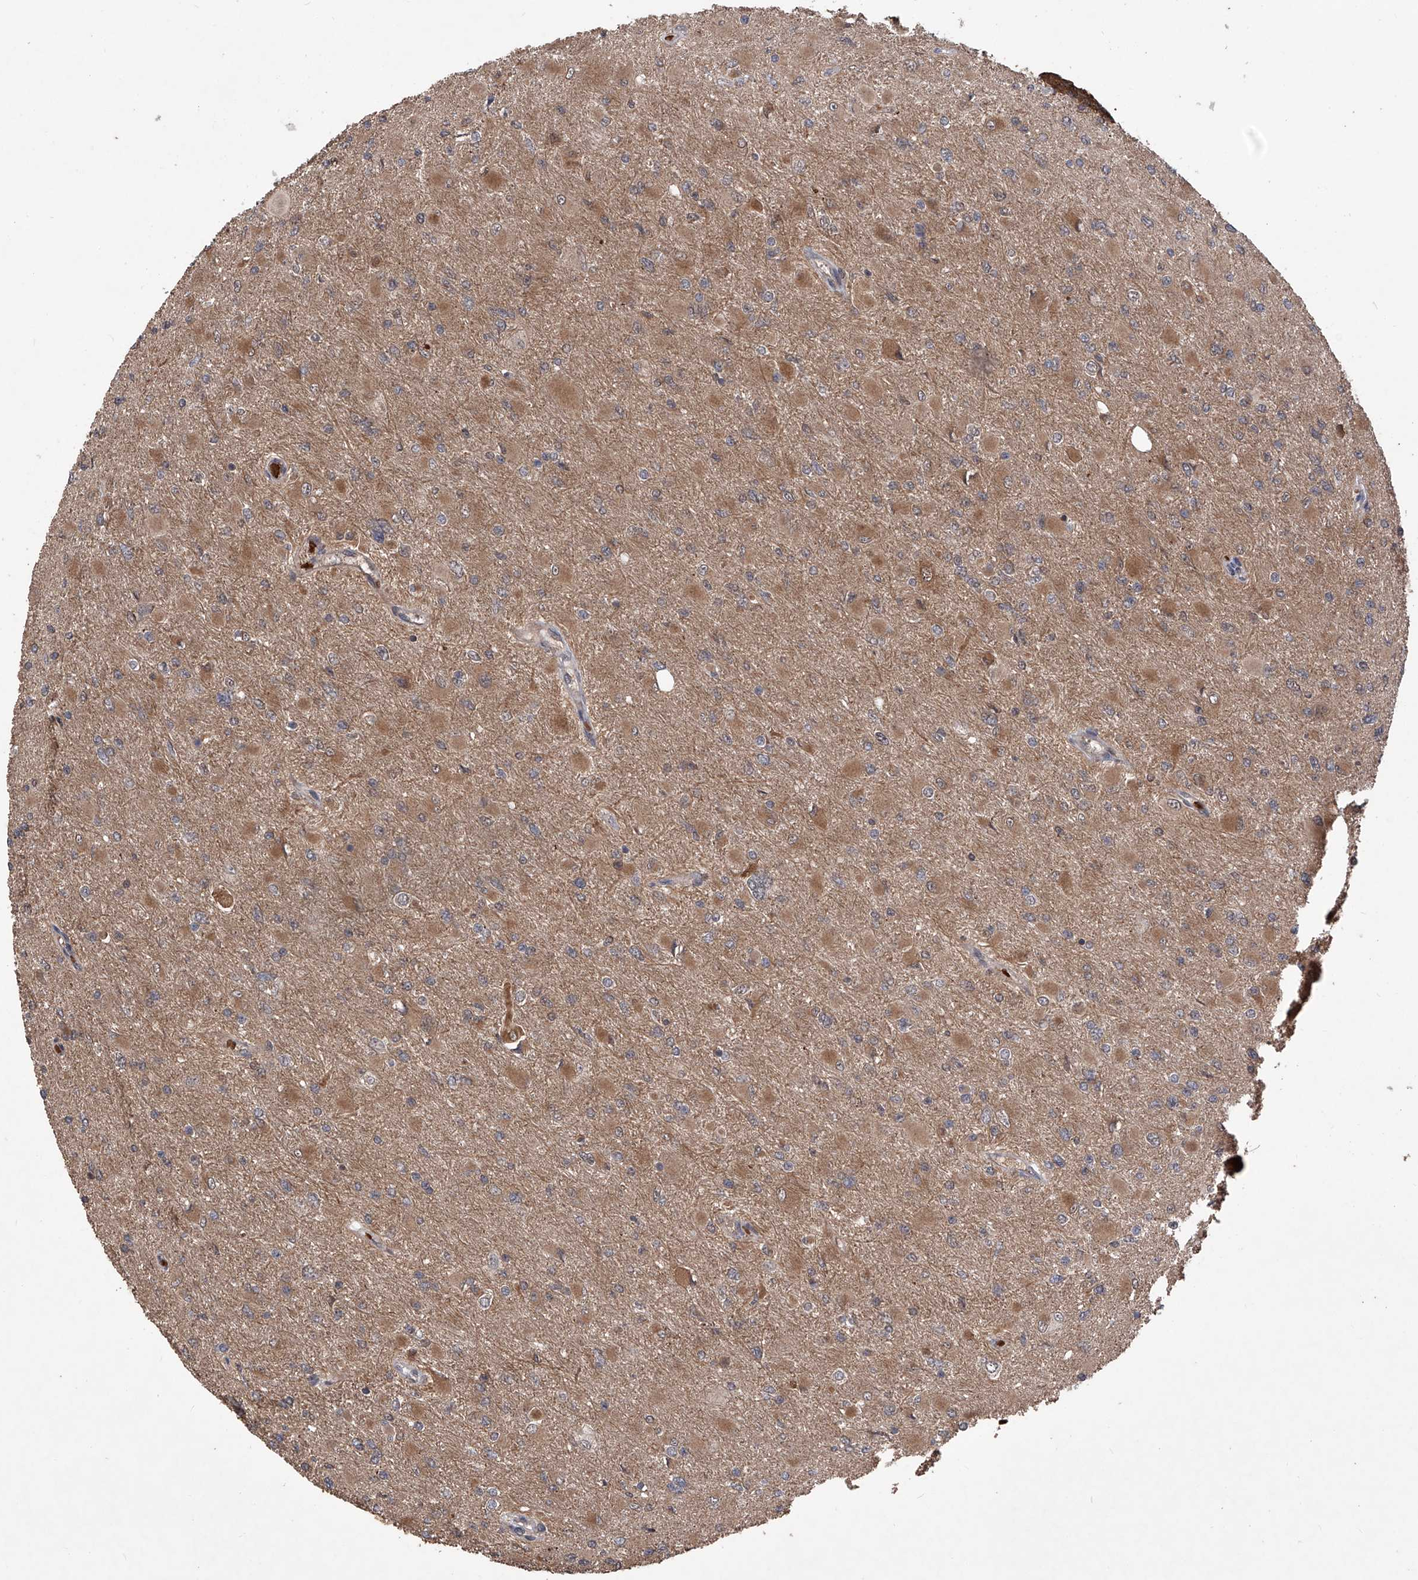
{"staining": {"intensity": "moderate", "quantity": "<25%", "location": "cytoplasmic/membranous"}, "tissue": "glioma", "cell_type": "Tumor cells", "image_type": "cancer", "snomed": [{"axis": "morphology", "description": "Glioma, malignant, High grade"}, {"axis": "topography", "description": "Cerebral cortex"}], "caption": "Malignant glioma (high-grade) stained for a protein (brown) reveals moderate cytoplasmic/membranous positive expression in approximately <25% of tumor cells.", "gene": "LYSMD4", "patient": {"sex": "female", "age": 36}}